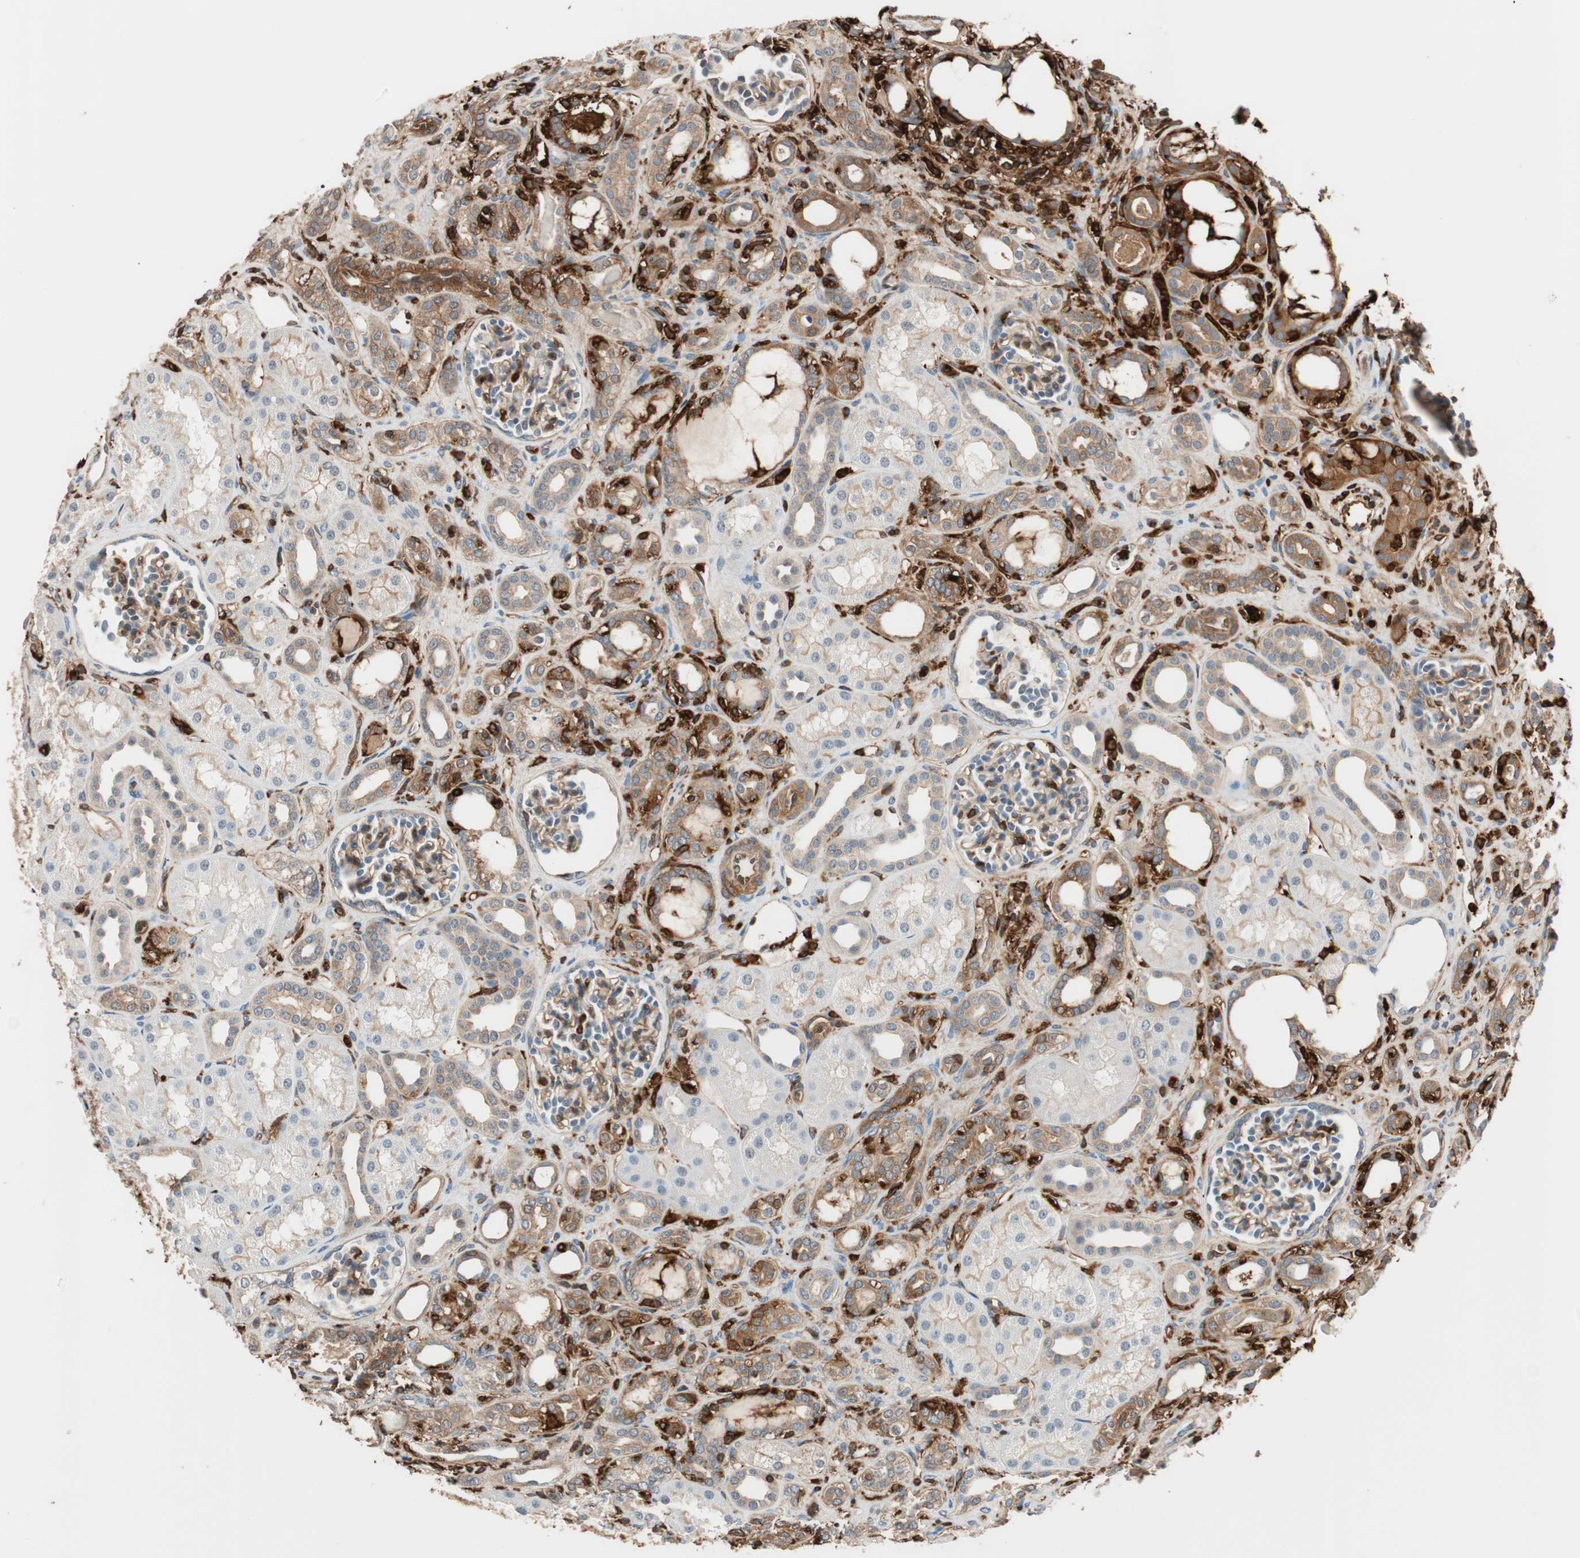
{"staining": {"intensity": "moderate", "quantity": ">75%", "location": "cytoplasmic/membranous"}, "tissue": "kidney", "cell_type": "Cells in glomeruli", "image_type": "normal", "snomed": [{"axis": "morphology", "description": "Normal tissue, NOS"}, {"axis": "topography", "description": "Kidney"}], "caption": "The photomicrograph reveals immunohistochemical staining of unremarkable kidney. There is moderate cytoplasmic/membranous staining is appreciated in approximately >75% of cells in glomeruli.", "gene": "VASP", "patient": {"sex": "male", "age": 7}}